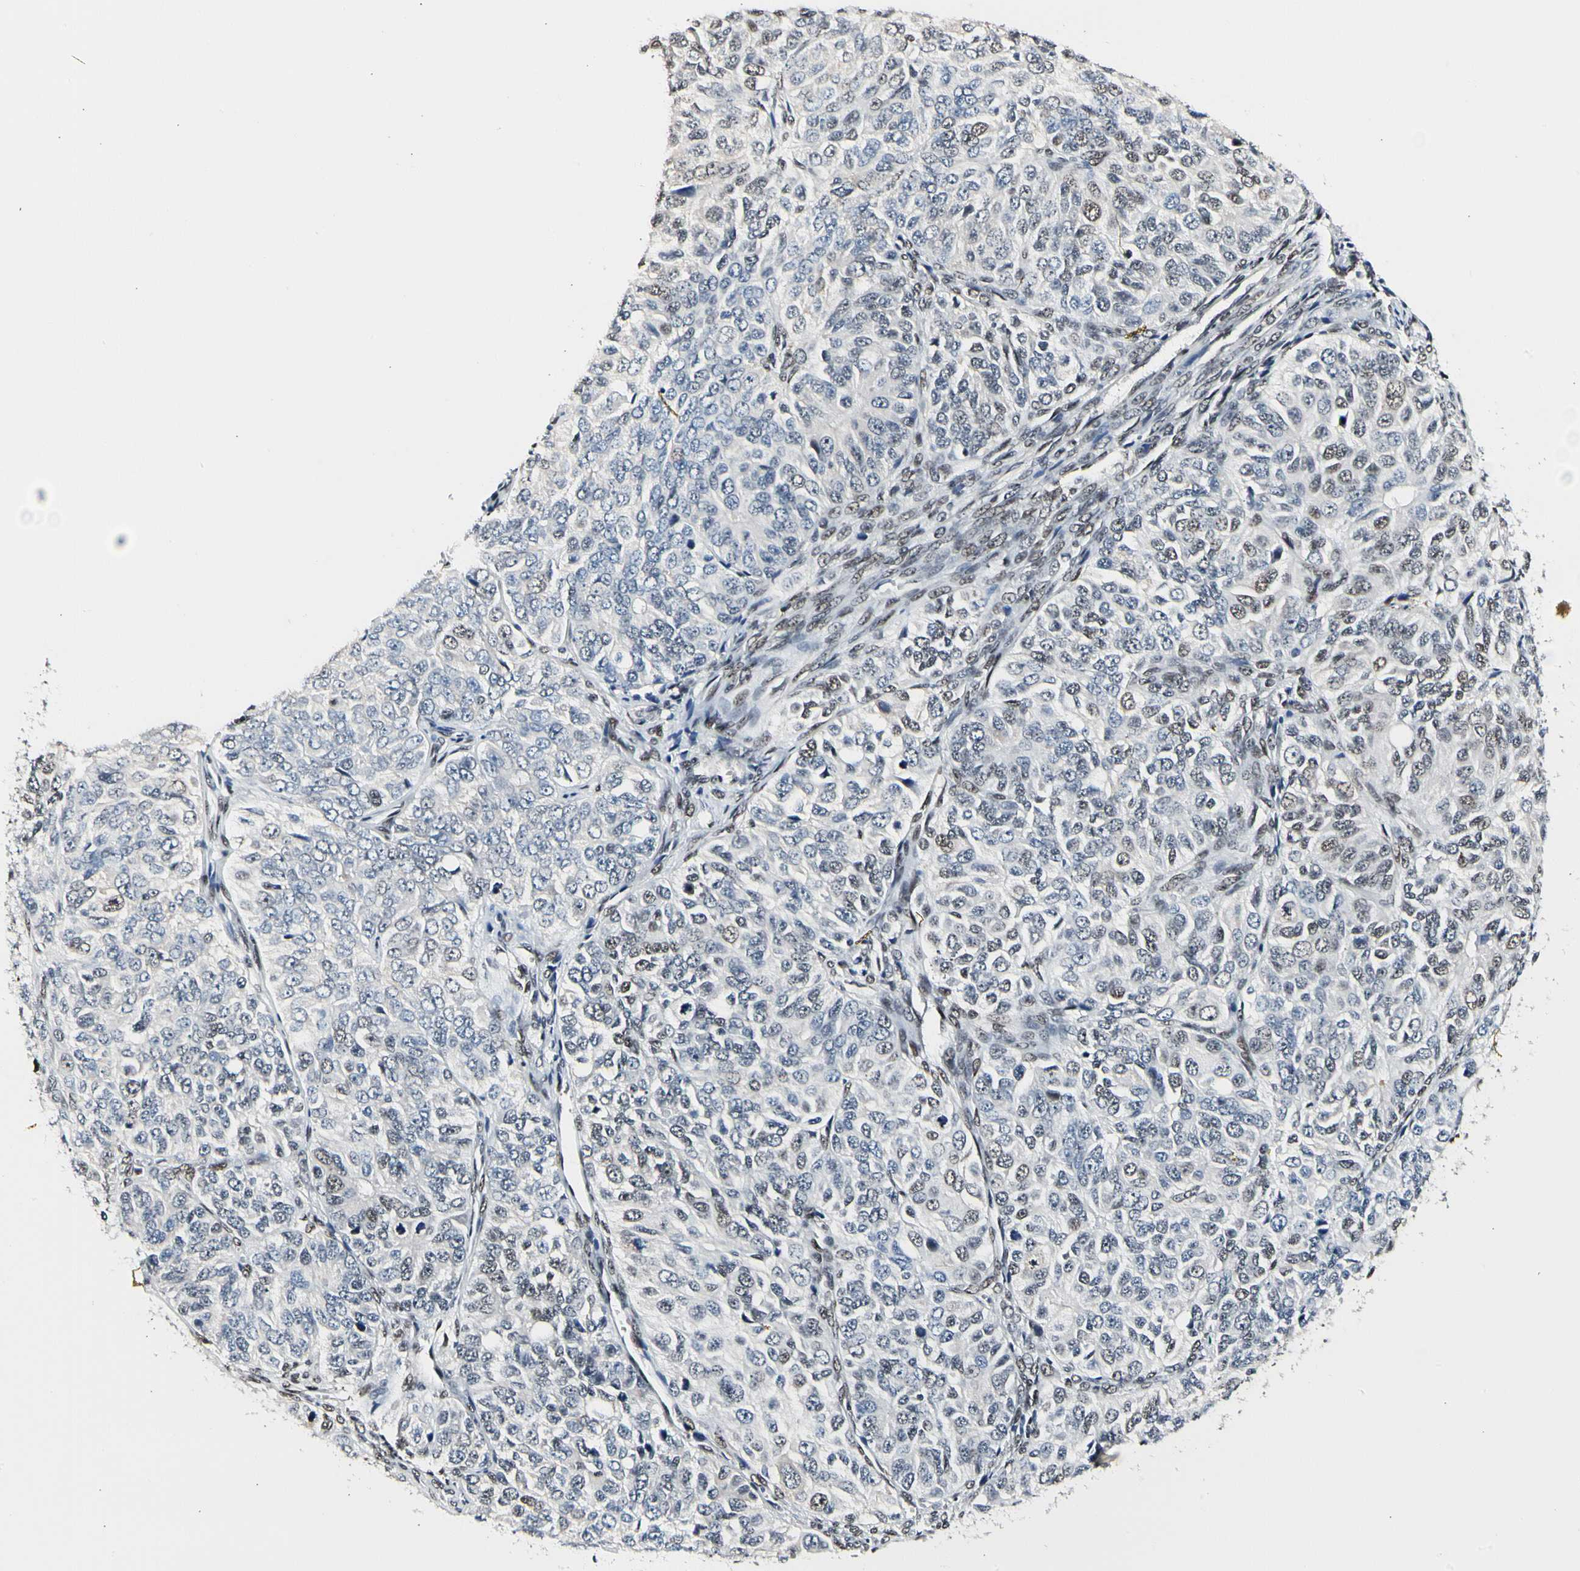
{"staining": {"intensity": "weak", "quantity": "<25%", "location": "nuclear"}, "tissue": "ovarian cancer", "cell_type": "Tumor cells", "image_type": "cancer", "snomed": [{"axis": "morphology", "description": "Carcinoma, endometroid"}, {"axis": "topography", "description": "Ovary"}], "caption": "DAB immunohistochemical staining of ovarian cancer (endometroid carcinoma) demonstrates no significant expression in tumor cells.", "gene": "NFIA", "patient": {"sex": "female", "age": 51}}